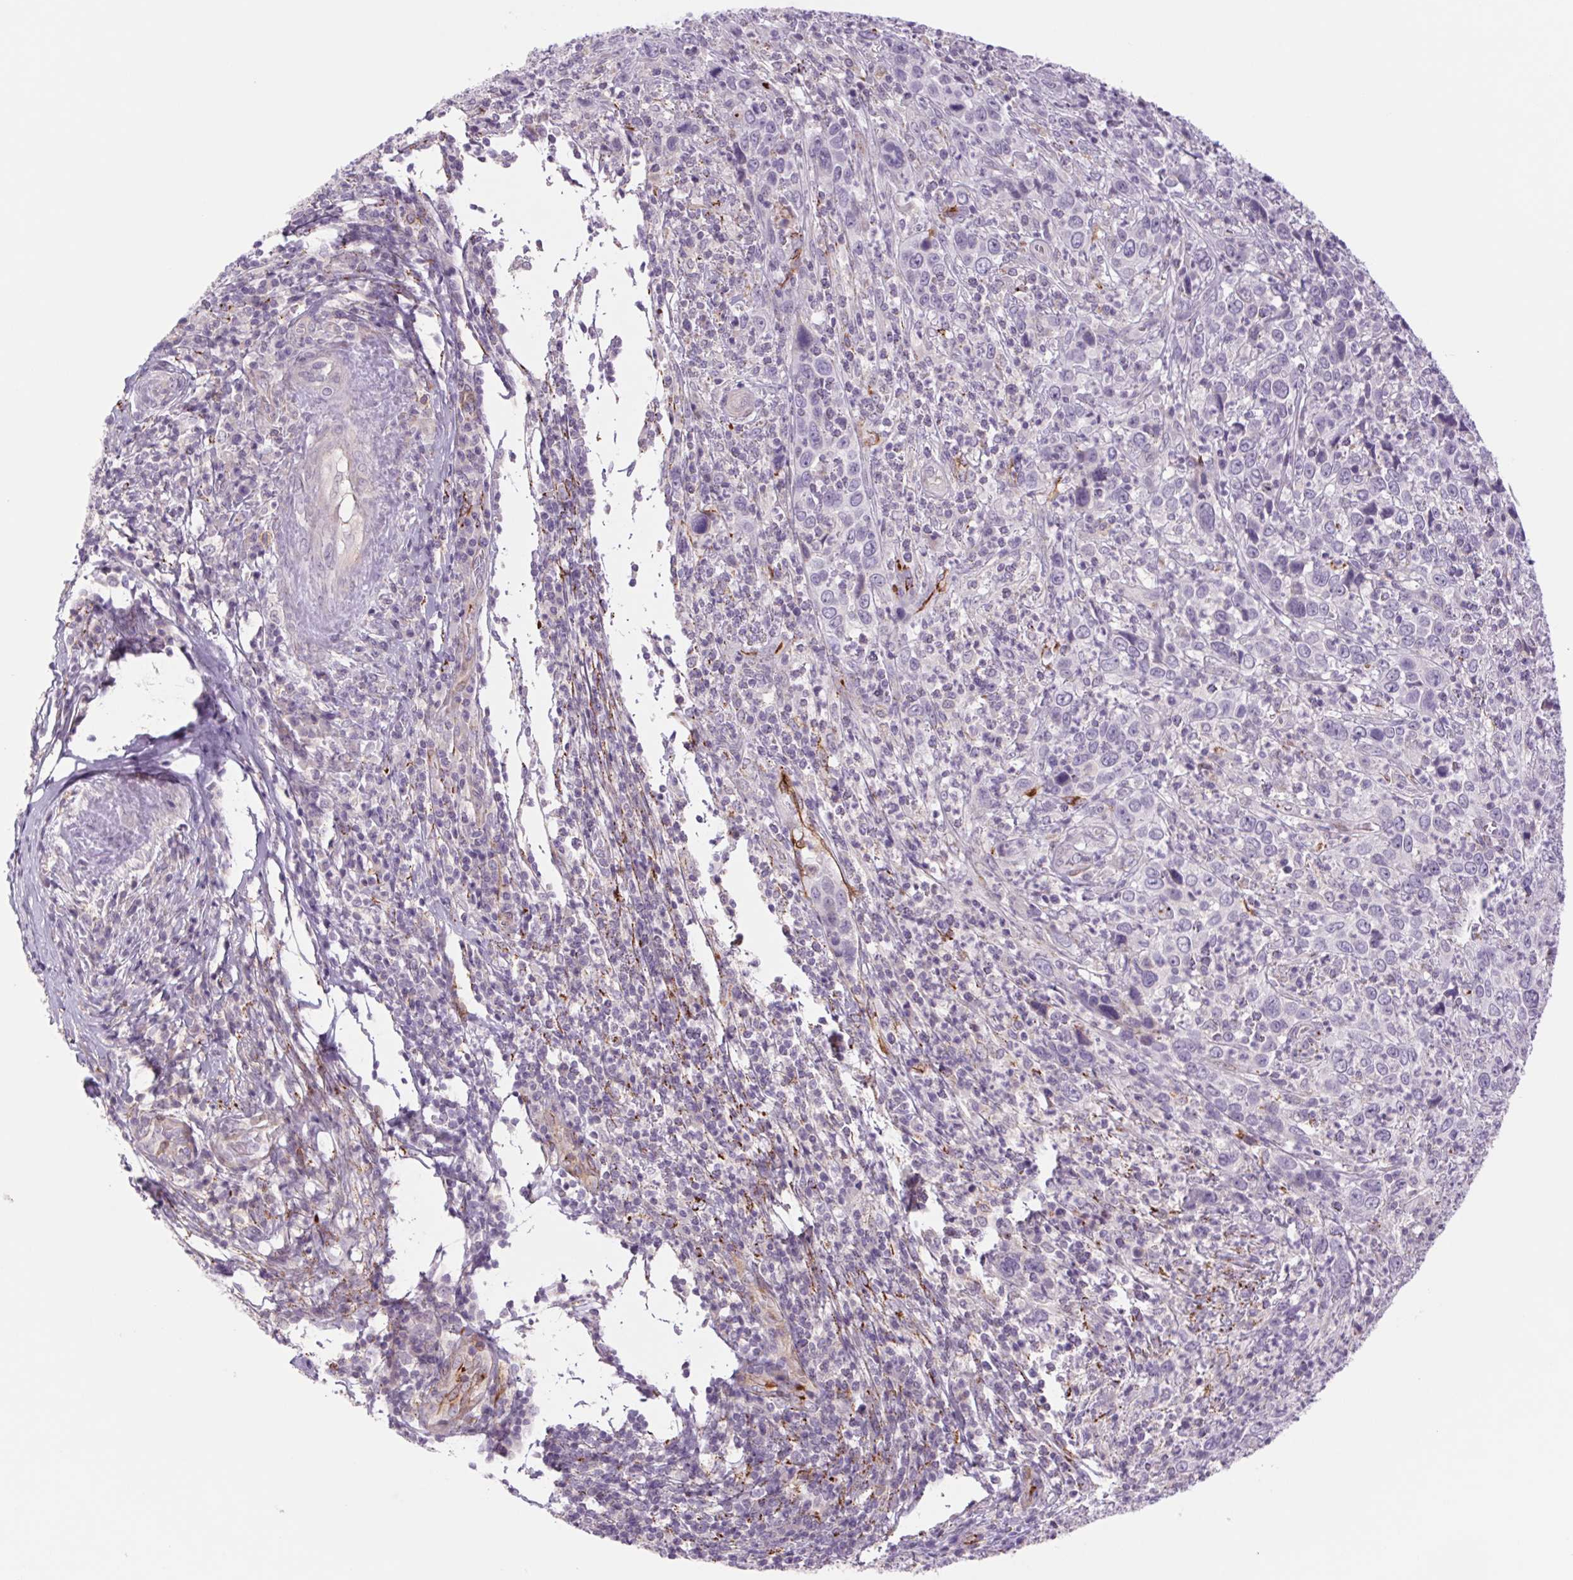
{"staining": {"intensity": "negative", "quantity": "none", "location": "none"}, "tissue": "cervical cancer", "cell_type": "Tumor cells", "image_type": "cancer", "snomed": [{"axis": "morphology", "description": "Squamous cell carcinoma, NOS"}, {"axis": "topography", "description": "Cervix"}], "caption": "DAB (3,3'-diaminobenzidine) immunohistochemical staining of human cervical squamous cell carcinoma demonstrates no significant expression in tumor cells. (DAB (3,3'-diaminobenzidine) immunohistochemistry, high magnification).", "gene": "MS4A13", "patient": {"sex": "female", "age": 46}}